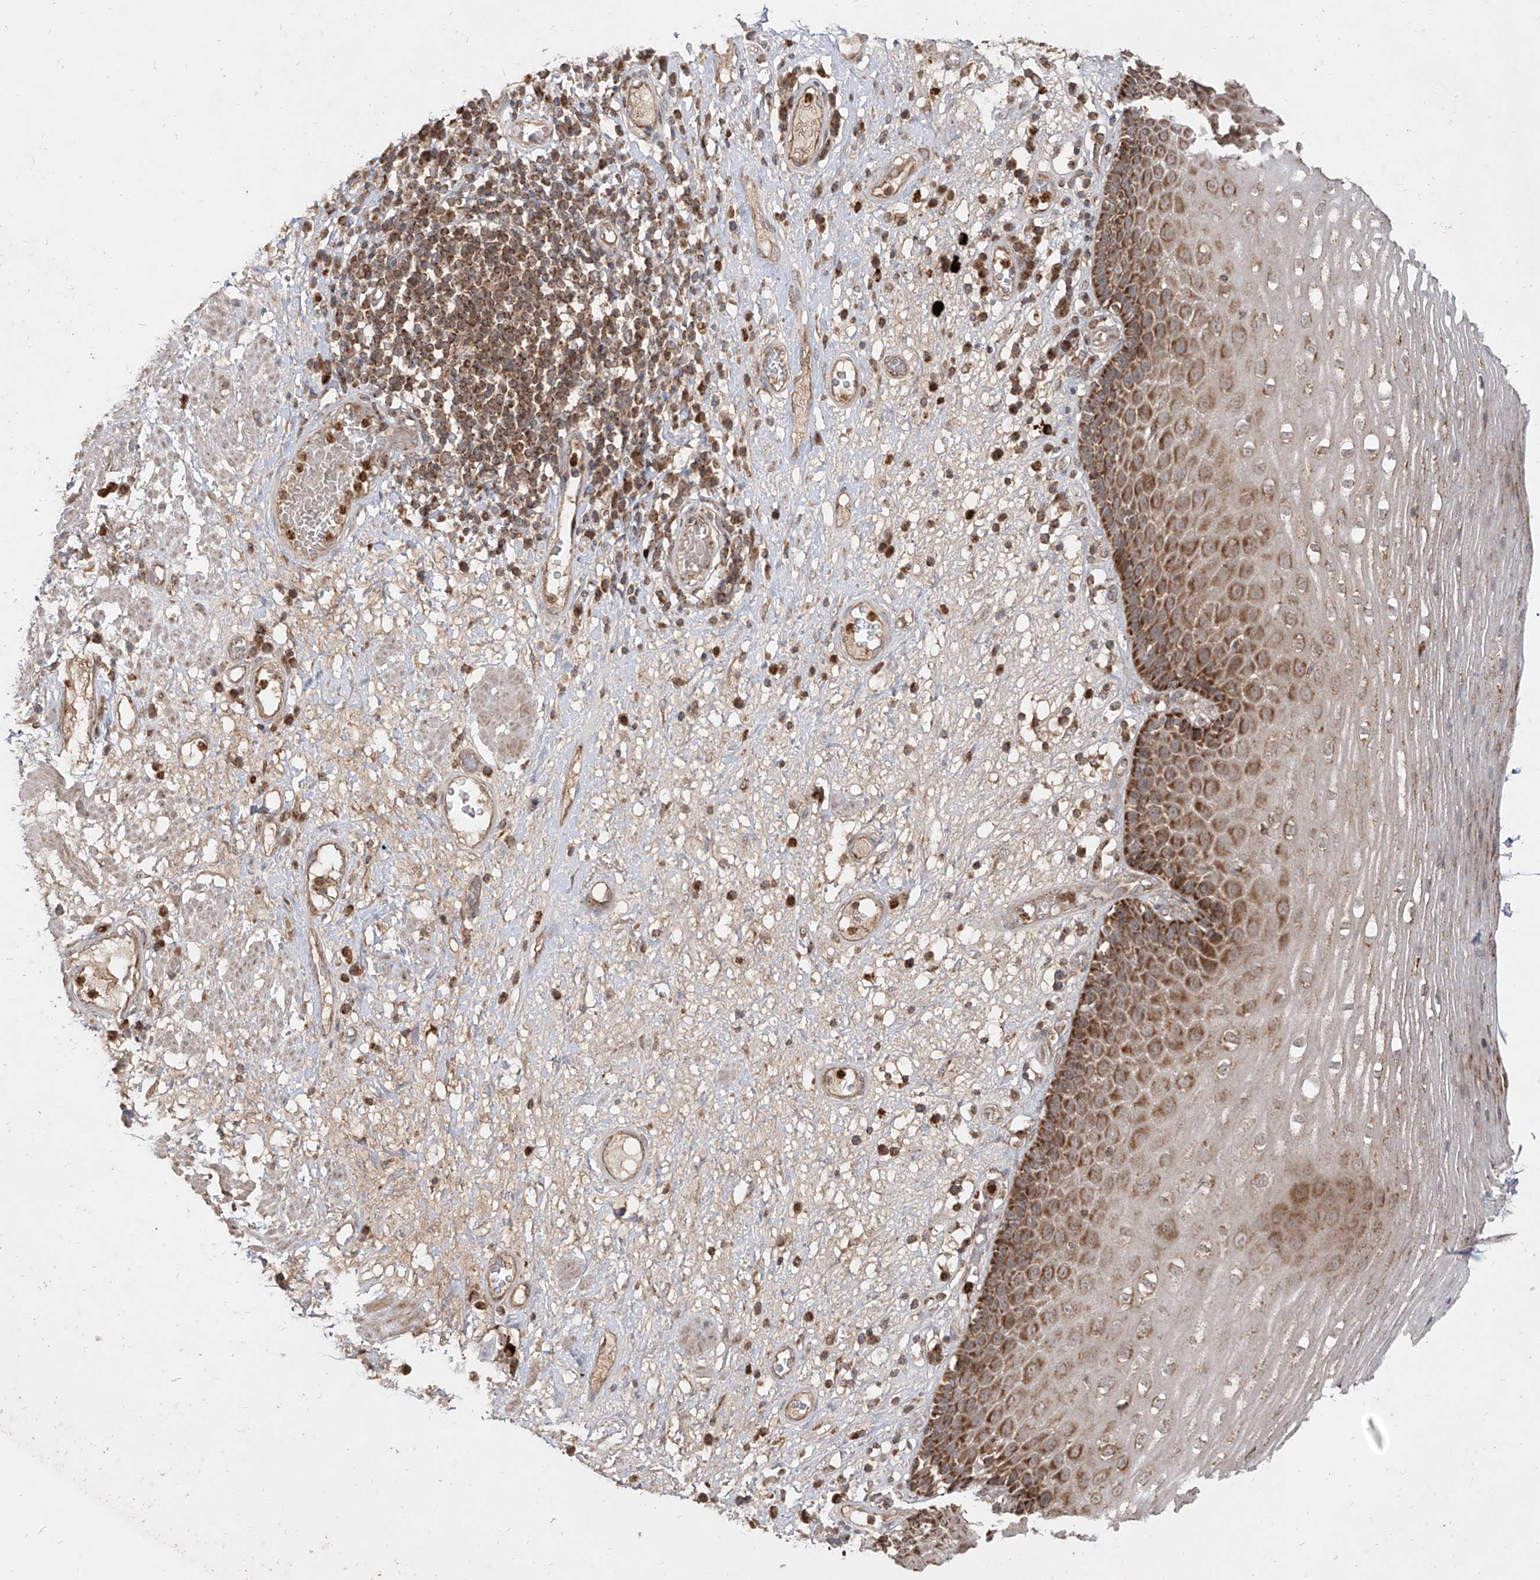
{"staining": {"intensity": "strong", "quantity": "25%-75%", "location": "cytoplasmic/membranous"}, "tissue": "esophagus", "cell_type": "Squamous epithelial cells", "image_type": "normal", "snomed": [{"axis": "morphology", "description": "Normal tissue, NOS"}, {"axis": "morphology", "description": "Adenocarcinoma, NOS"}, {"axis": "topography", "description": "Esophagus"}], "caption": "Esophagus stained with immunohistochemistry (IHC) exhibits strong cytoplasmic/membranous positivity in about 25%-75% of squamous epithelial cells. (brown staining indicates protein expression, while blue staining denotes nuclei).", "gene": "AIM2", "patient": {"sex": "male", "age": 62}}